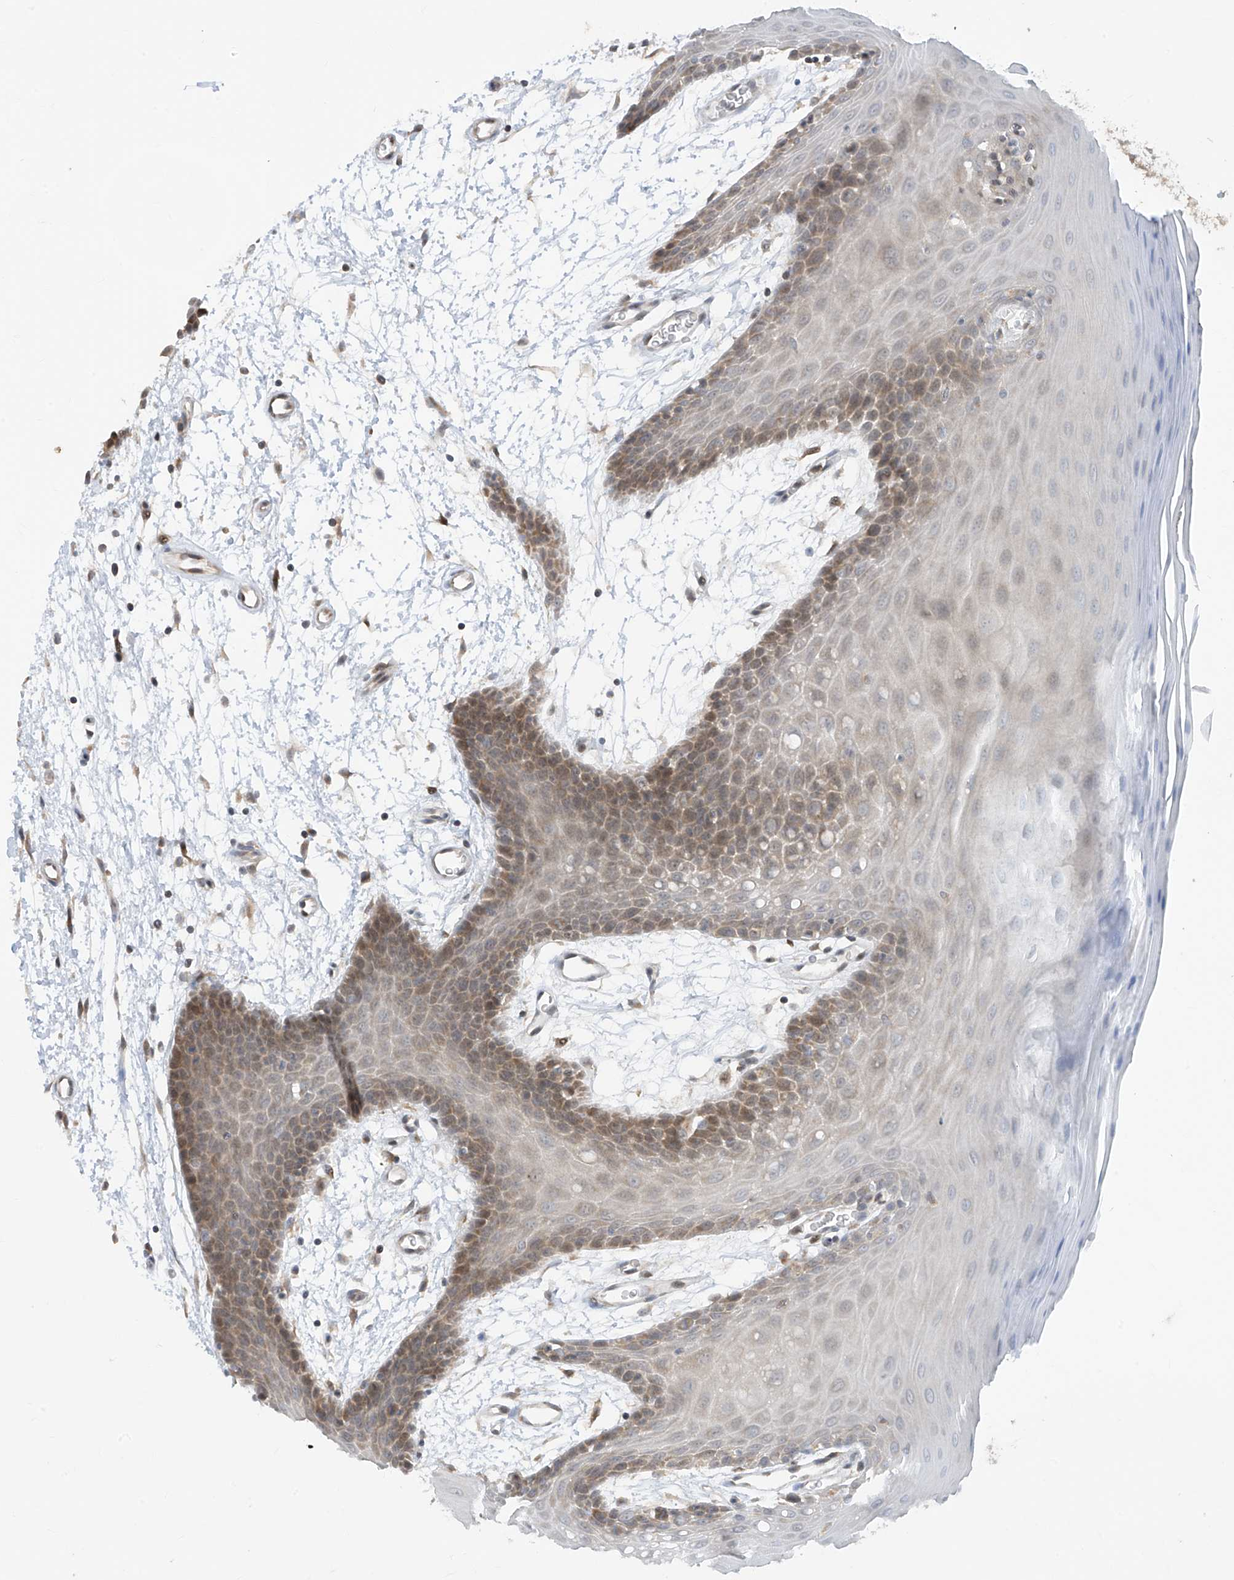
{"staining": {"intensity": "moderate", "quantity": "25%-75%", "location": "cytoplasmic/membranous"}, "tissue": "oral mucosa", "cell_type": "Squamous epithelial cells", "image_type": "normal", "snomed": [{"axis": "morphology", "description": "Normal tissue, NOS"}, {"axis": "topography", "description": "Skeletal muscle"}, {"axis": "topography", "description": "Oral tissue"}, {"axis": "topography", "description": "Salivary gland"}, {"axis": "topography", "description": "Peripheral nerve tissue"}], "caption": "Oral mucosa stained with immunohistochemistry exhibits moderate cytoplasmic/membranous staining in approximately 25%-75% of squamous epithelial cells. Using DAB (3,3'-diaminobenzidine) (brown) and hematoxylin (blue) stains, captured at high magnification using brightfield microscopy.", "gene": "TTC38", "patient": {"sex": "male", "age": 54}}